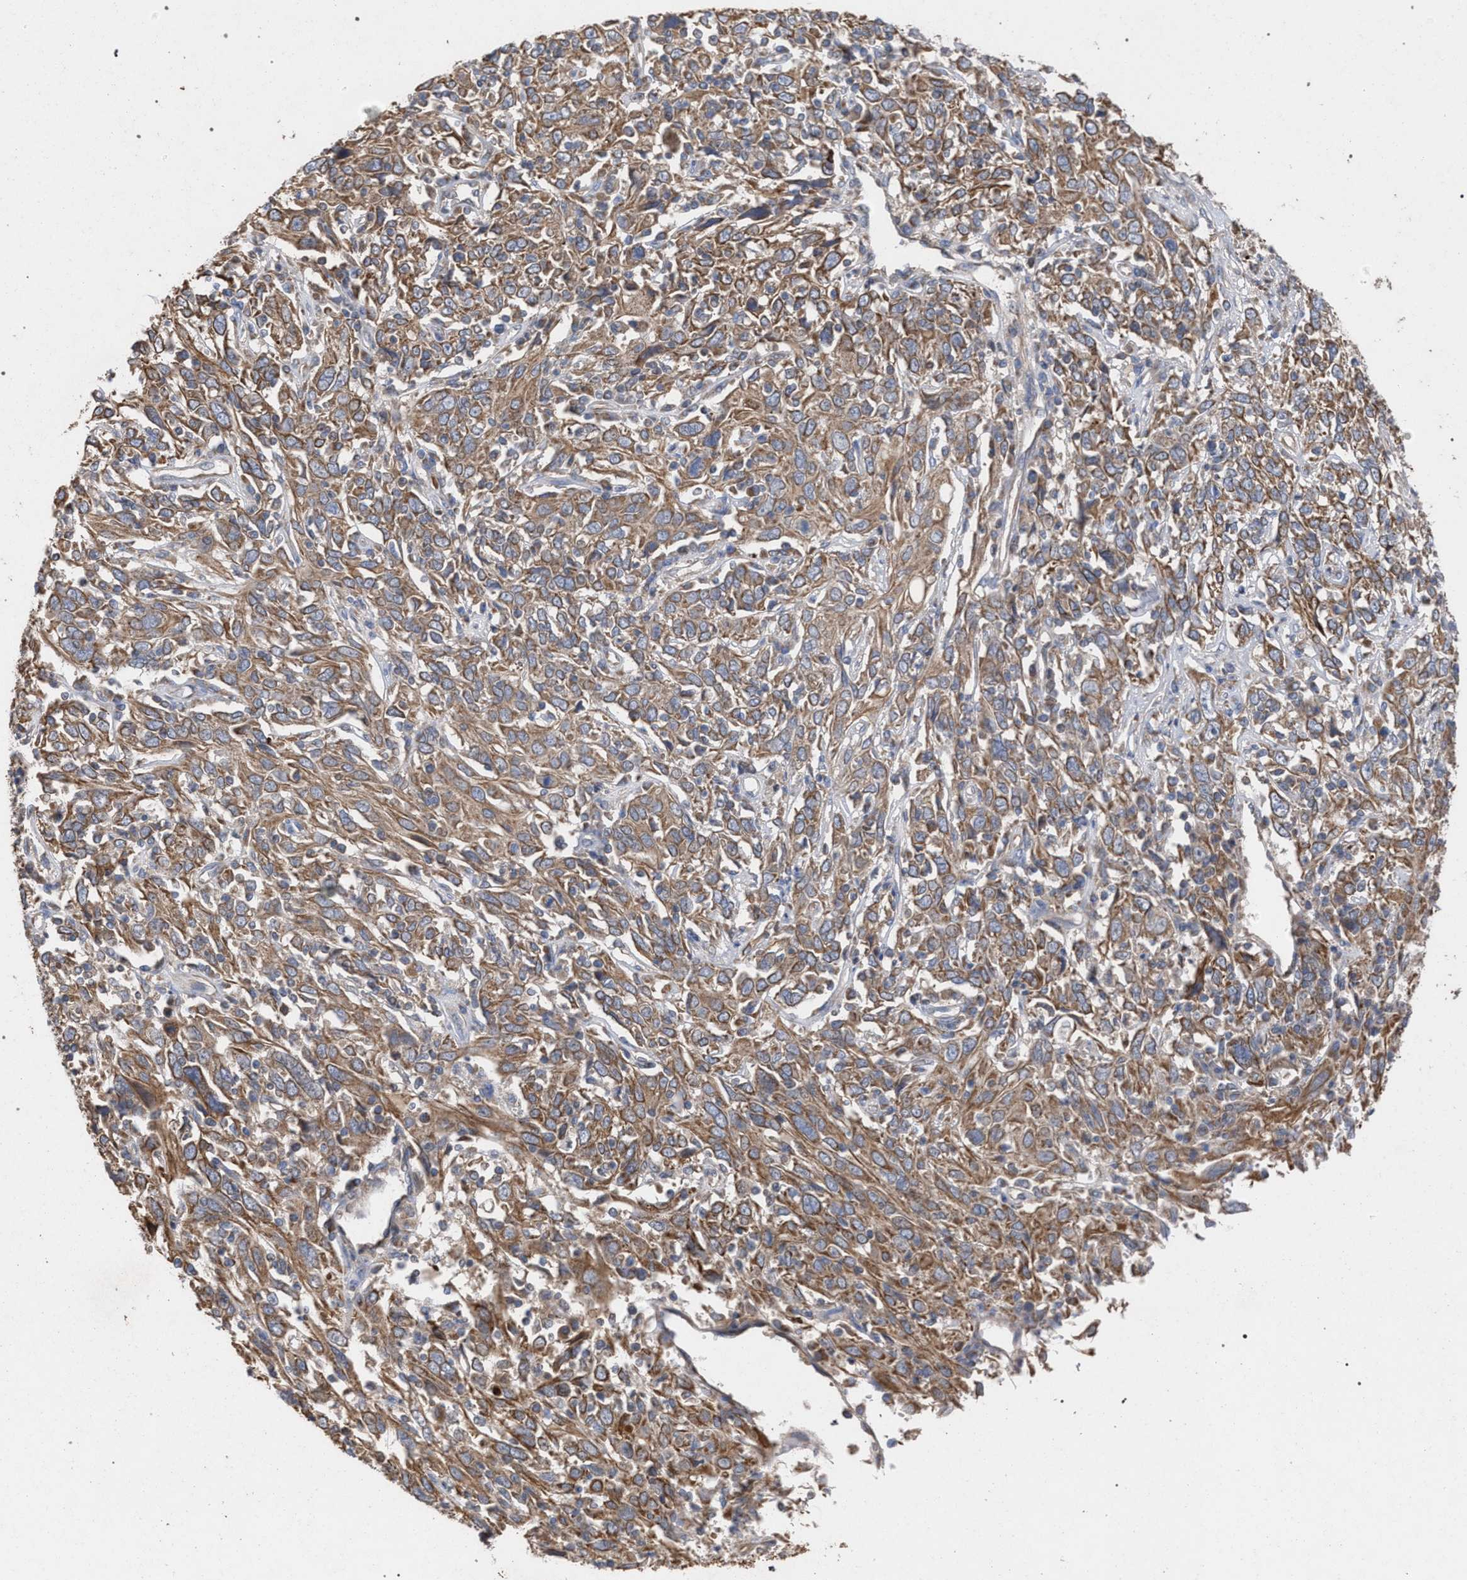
{"staining": {"intensity": "moderate", "quantity": ">75%", "location": "cytoplasmic/membranous"}, "tissue": "cervical cancer", "cell_type": "Tumor cells", "image_type": "cancer", "snomed": [{"axis": "morphology", "description": "Squamous cell carcinoma, NOS"}, {"axis": "topography", "description": "Cervix"}], "caption": "DAB (3,3'-diaminobenzidine) immunohistochemical staining of human squamous cell carcinoma (cervical) demonstrates moderate cytoplasmic/membranous protein expression in about >75% of tumor cells.", "gene": "BCL2L12", "patient": {"sex": "female", "age": 46}}